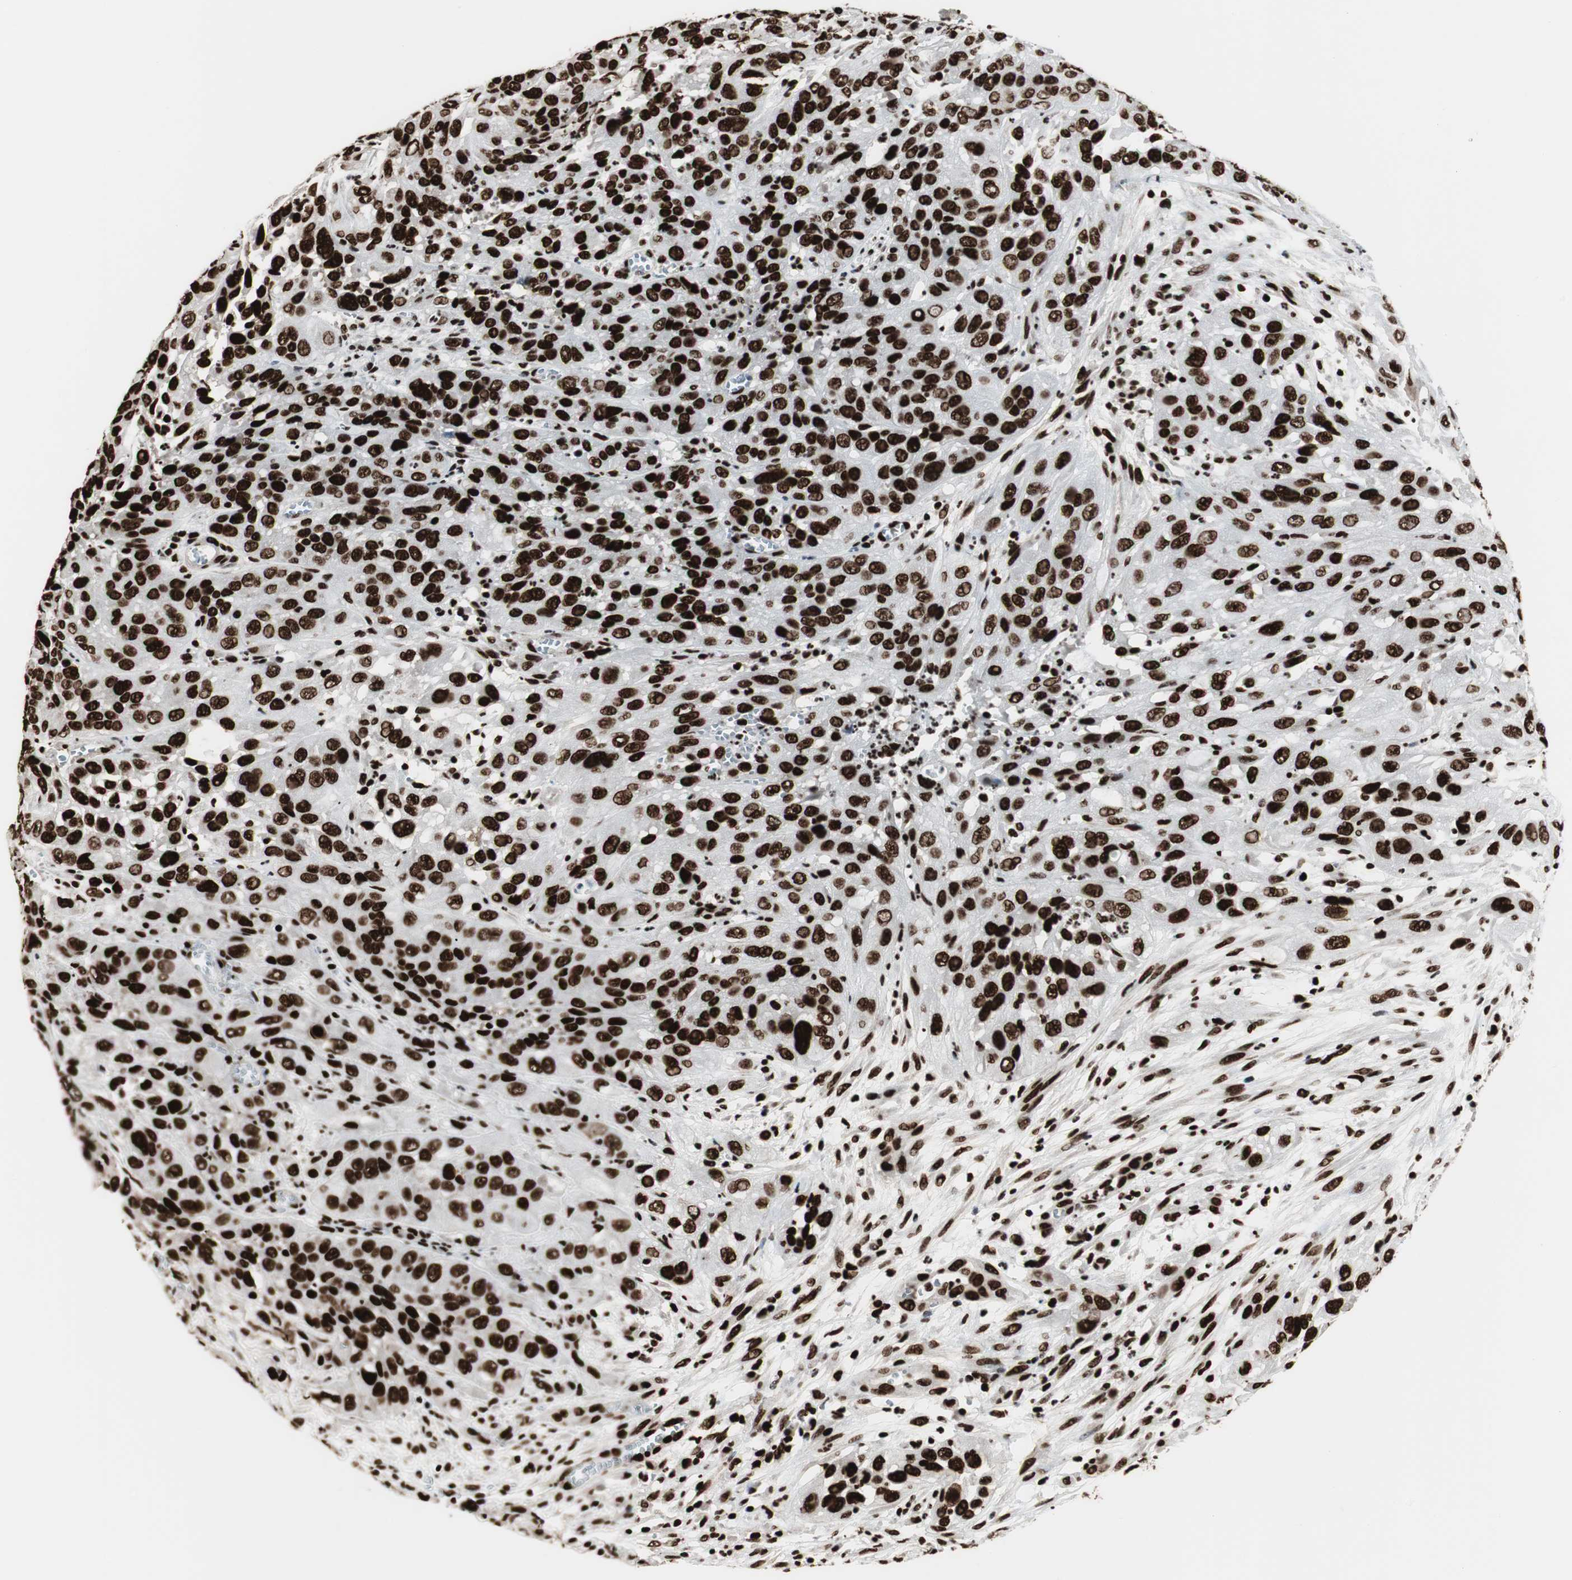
{"staining": {"intensity": "strong", "quantity": ">75%", "location": "nuclear"}, "tissue": "cervical cancer", "cell_type": "Tumor cells", "image_type": "cancer", "snomed": [{"axis": "morphology", "description": "Squamous cell carcinoma, NOS"}, {"axis": "topography", "description": "Cervix"}], "caption": "High-magnification brightfield microscopy of squamous cell carcinoma (cervical) stained with DAB (brown) and counterstained with hematoxylin (blue). tumor cells exhibit strong nuclear staining is seen in approximately>75% of cells.", "gene": "MTA2", "patient": {"sex": "female", "age": 32}}